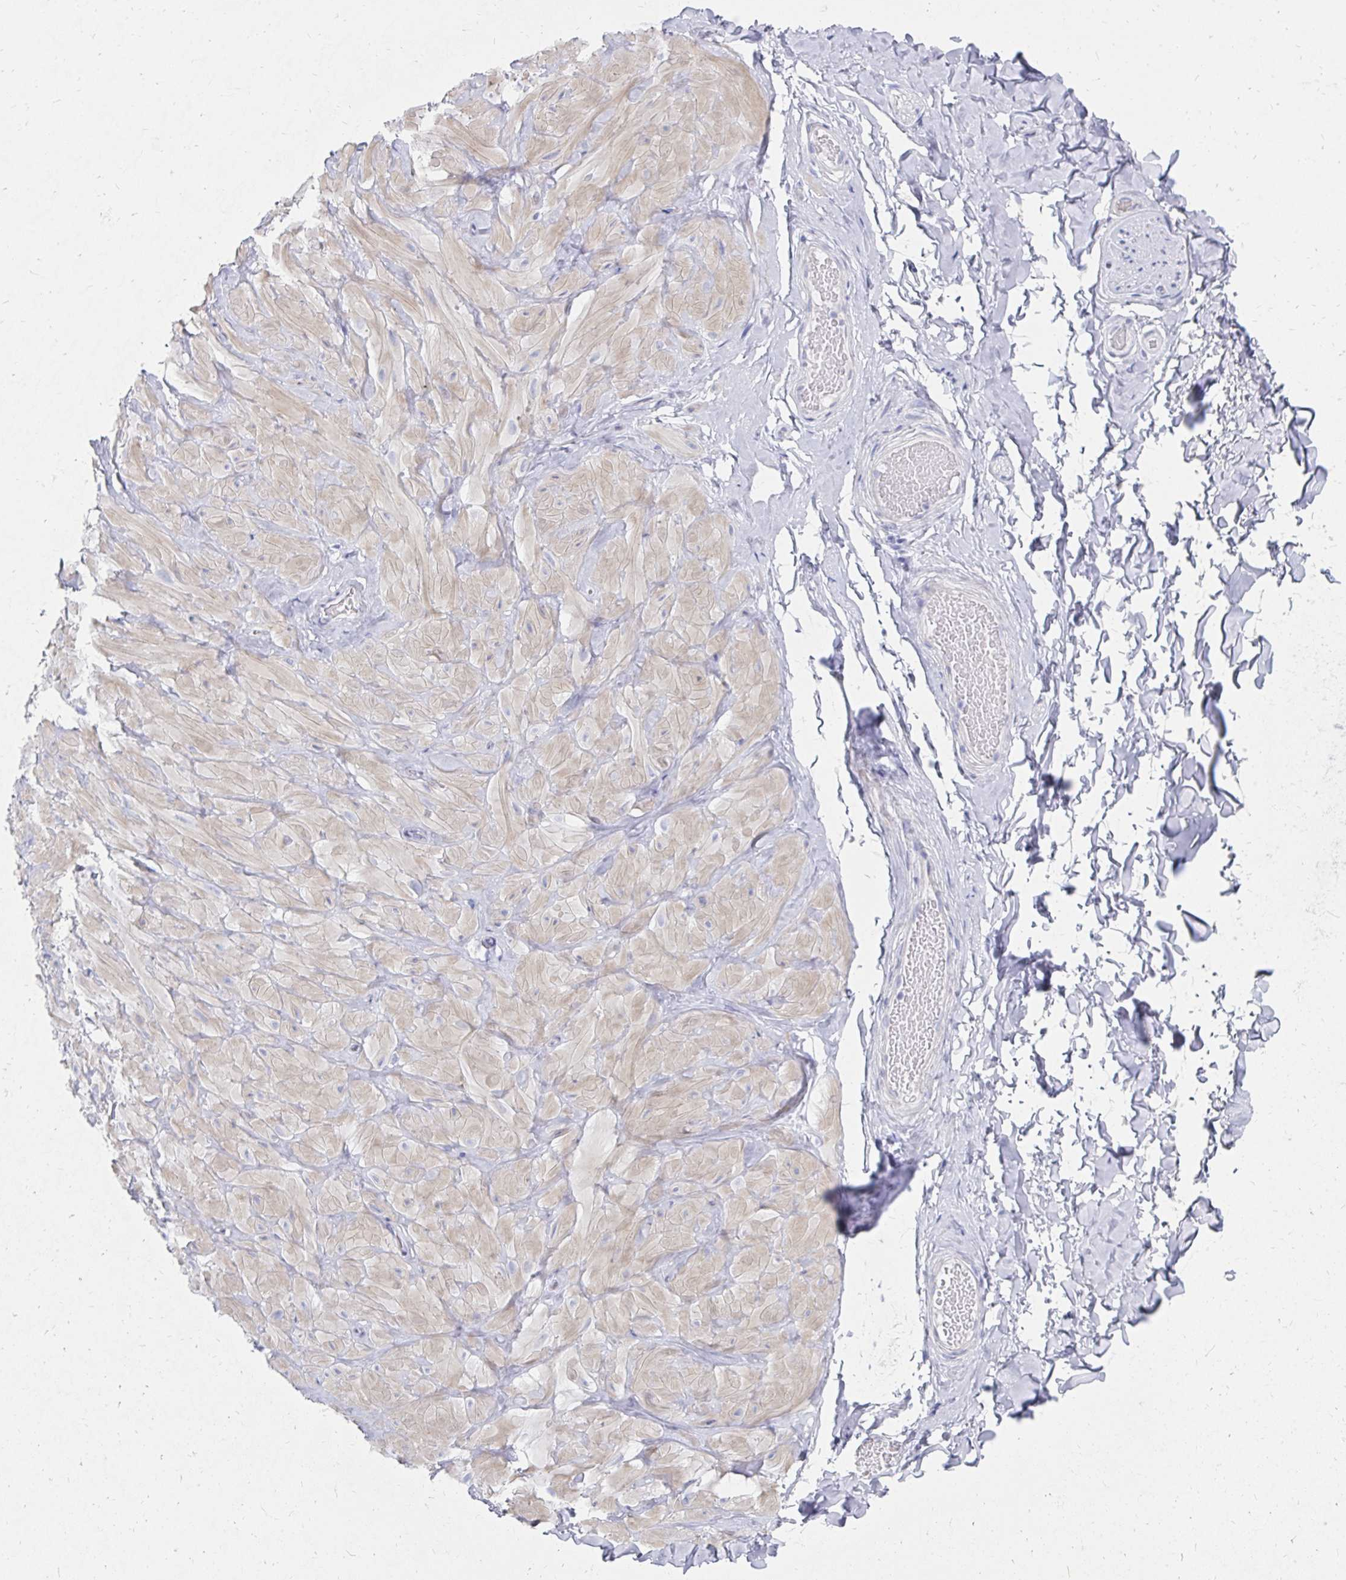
{"staining": {"intensity": "negative", "quantity": "none", "location": "none"}, "tissue": "soft tissue", "cell_type": "Fibroblasts", "image_type": "normal", "snomed": [{"axis": "morphology", "description": "Normal tissue, NOS"}, {"axis": "topography", "description": "Soft tissue"}, {"axis": "topography", "description": "Adipose tissue"}, {"axis": "topography", "description": "Vascular tissue"}, {"axis": "topography", "description": "Peripheral nerve tissue"}], "caption": "Soft tissue was stained to show a protein in brown. There is no significant staining in fibroblasts.", "gene": "SYCP3", "patient": {"sex": "male", "age": 29}}